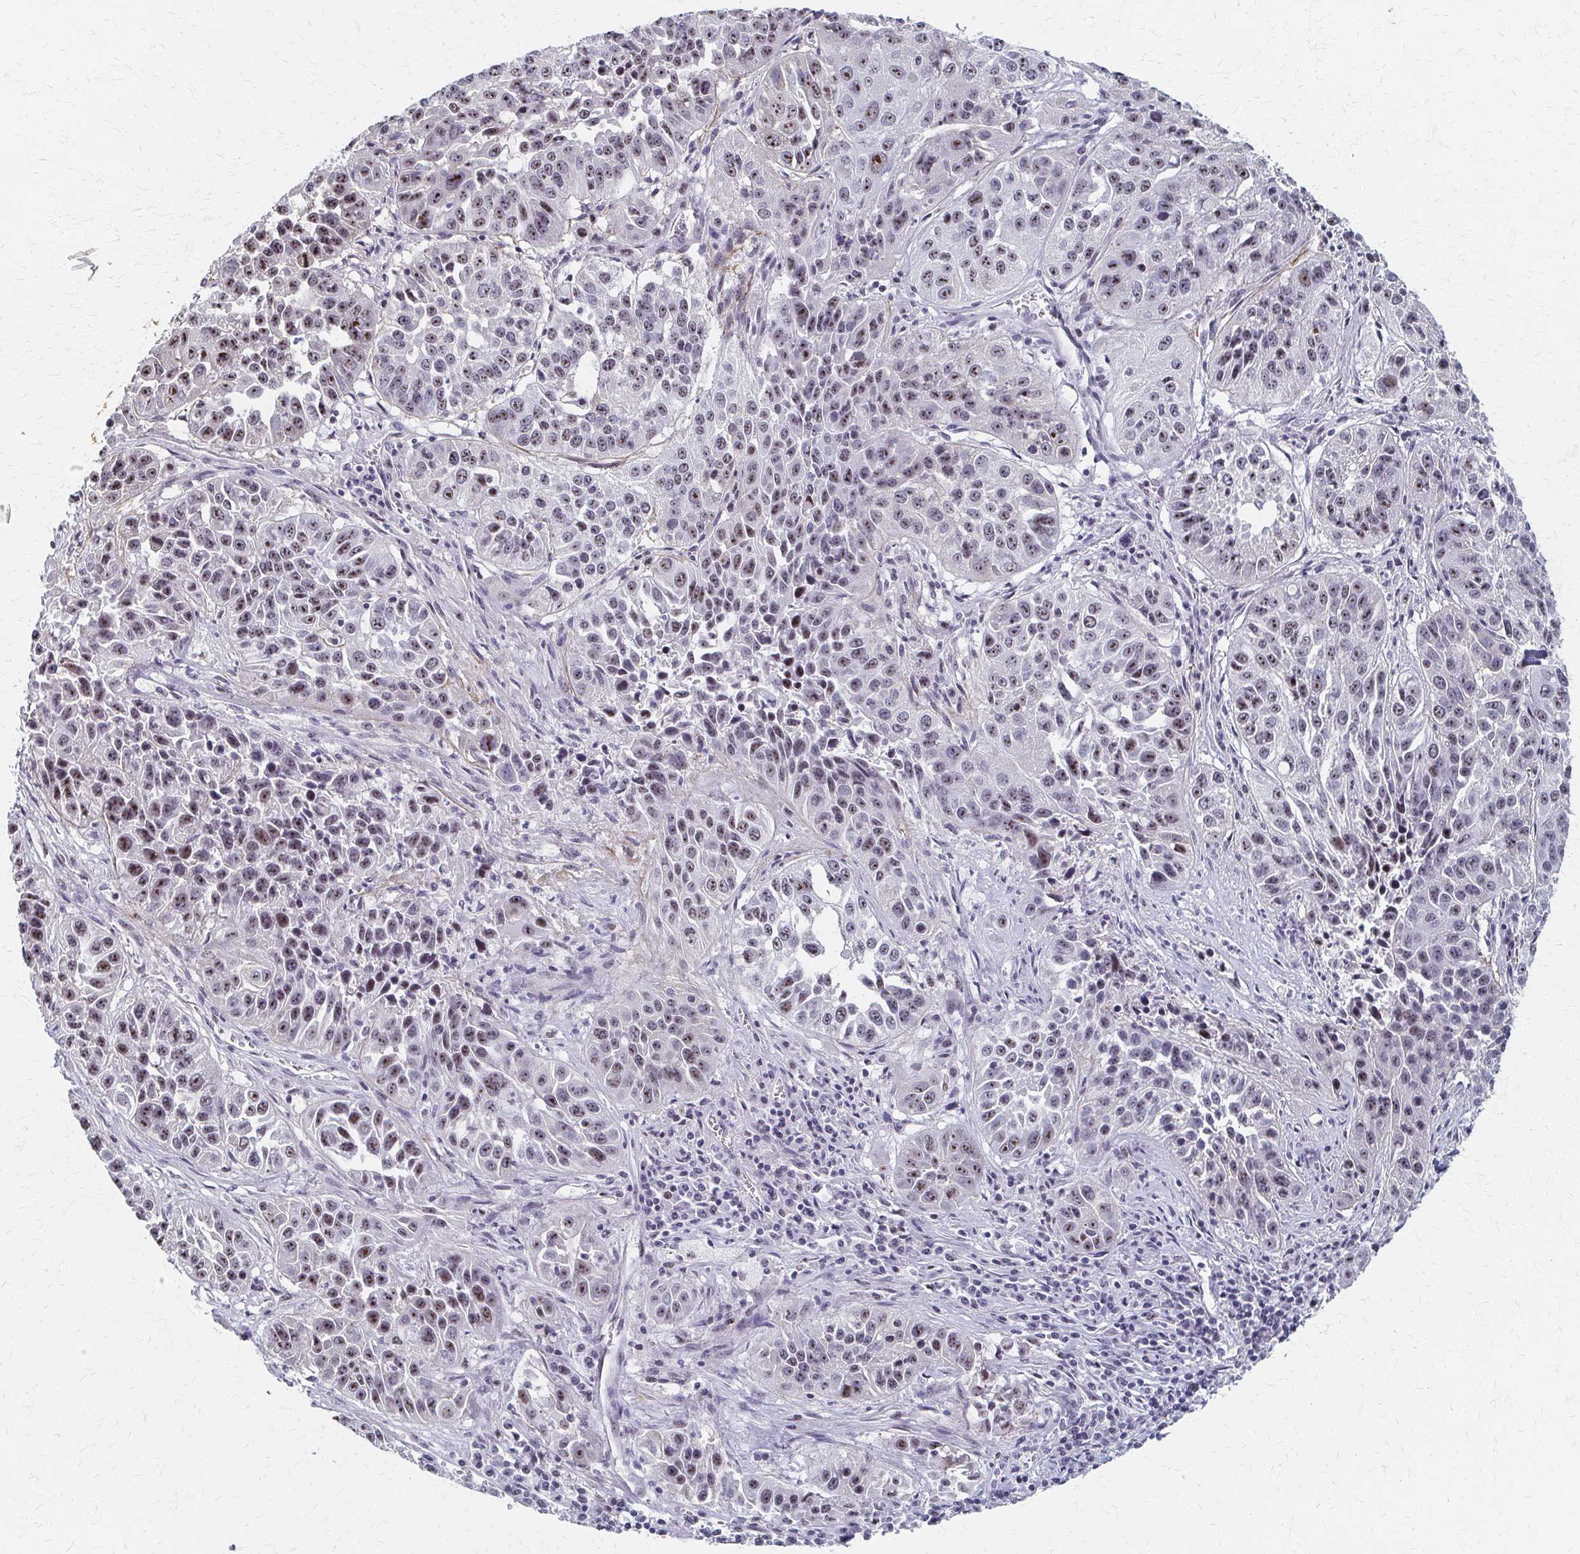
{"staining": {"intensity": "moderate", "quantity": "25%-75%", "location": "nuclear"}, "tissue": "lung cancer", "cell_type": "Tumor cells", "image_type": "cancer", "snomed": [{"axis": "morphology", "description": "Squamous cell carcinoma, NOS"}, {"axis": "topography", "description": "Lung"}], "caption": "Tumor cells reveal moderate nuclear staining in approximately 25%-75% of cells in lung cancer (squamous cell carcinoma).", "gene": "PES1", "patient": {"sex": "female", "age": 61}}